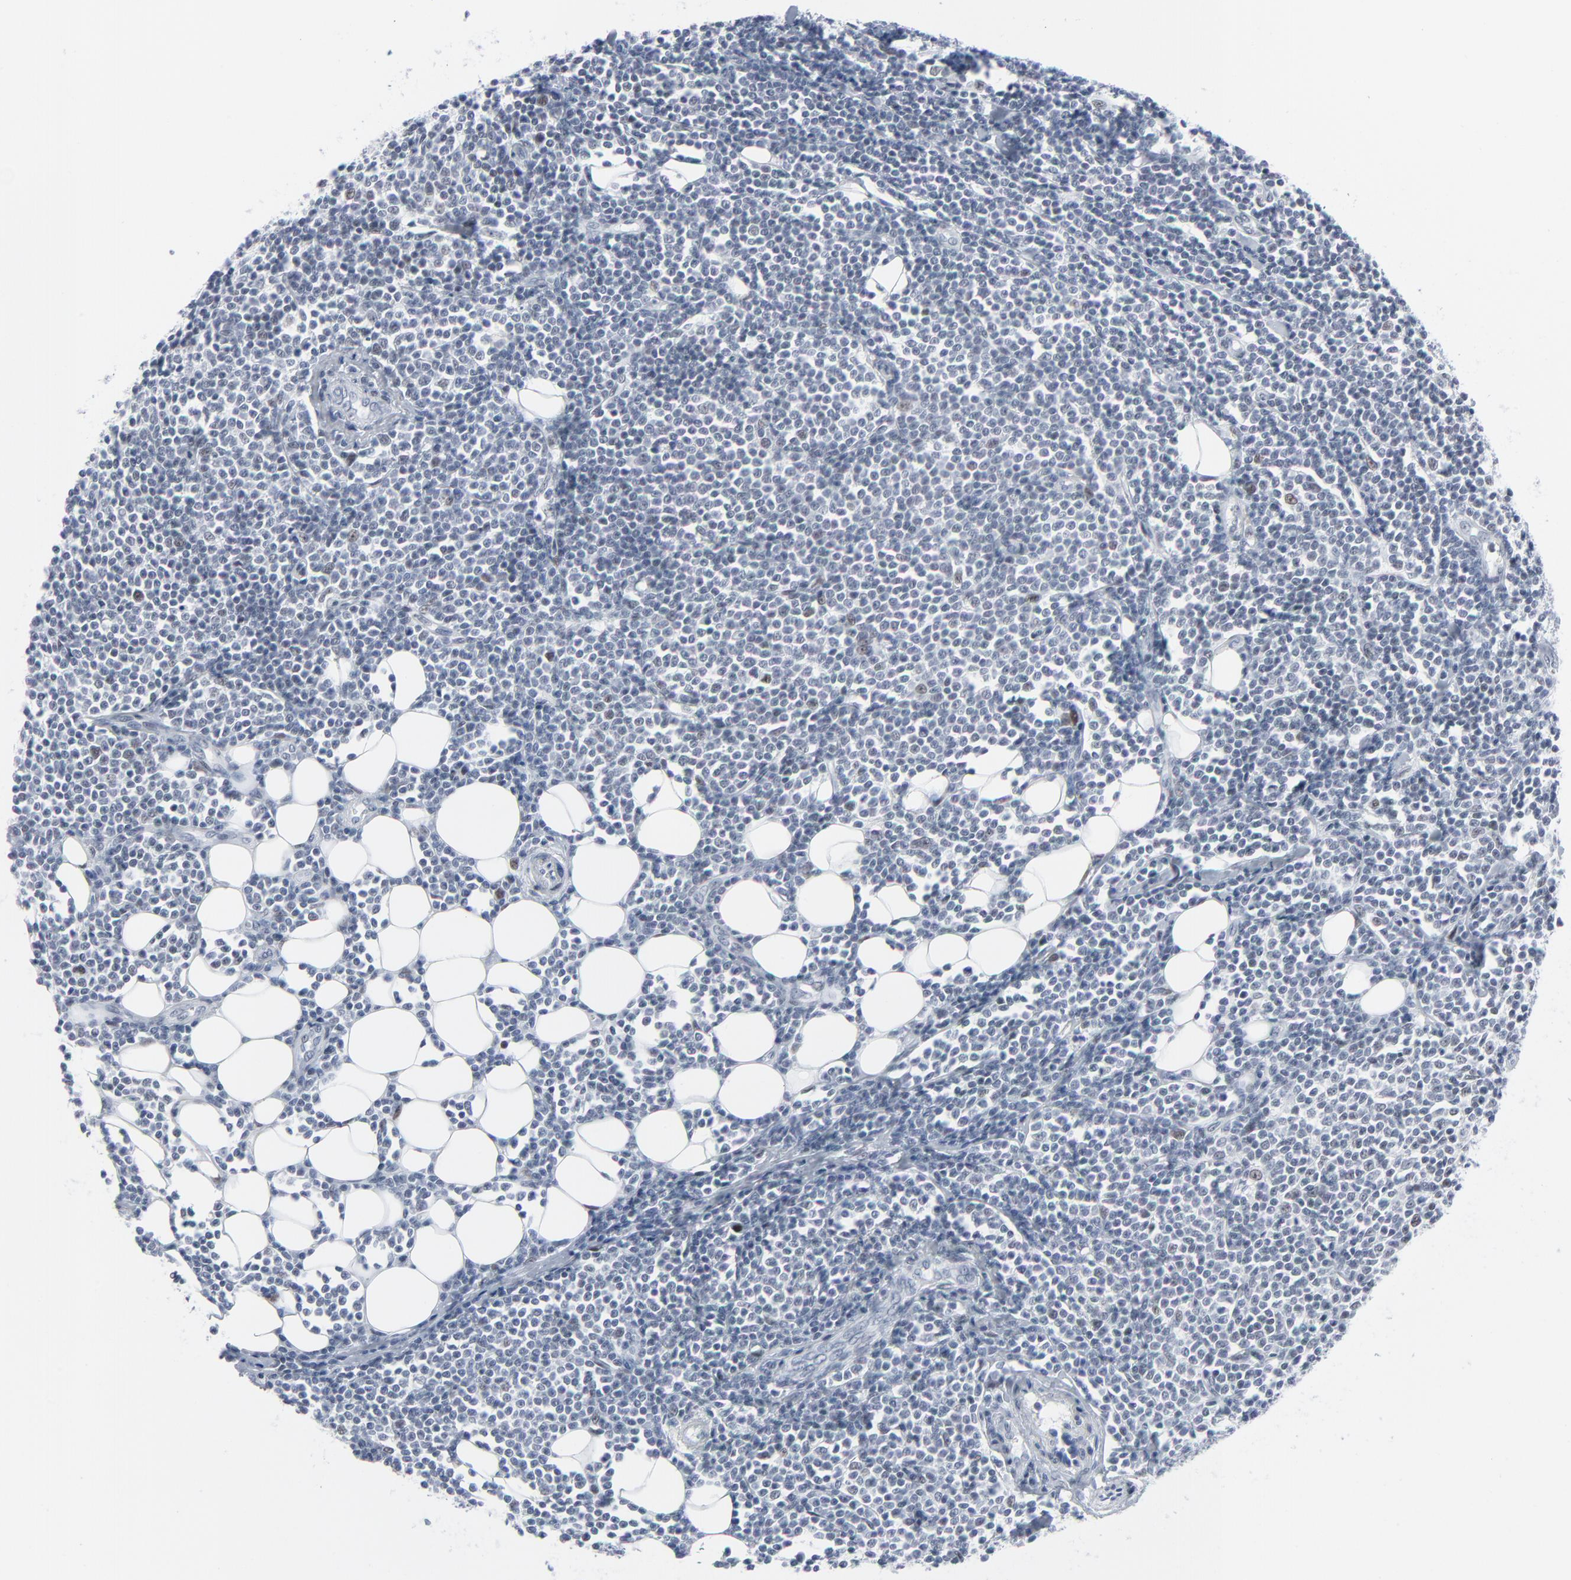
{"staining": {"intensity": "weak", "quantity": "<25%", "location": "nuclear"}, "tissue": "lymphoma", "cell_type": "Tumor cells", "image_type": "cancer", "snomed": [{"axis": "morphology", "description": "Malignant lymphoma, non-Hodgkin's type, Low grade"}, {"axis": "topography", "description": "Soft tissue"}], "caption": "High magnification brightfield microscopy of lymphoma stained with DAB (3,3'-diaminobenzidine) (brown) and counterstained with hematoxylin (blue): tumor cells show no significant staining. (DAB IHC, high magnification).", "gene": "SIRT1", "patient": {"sex": "male", "age": 92}}